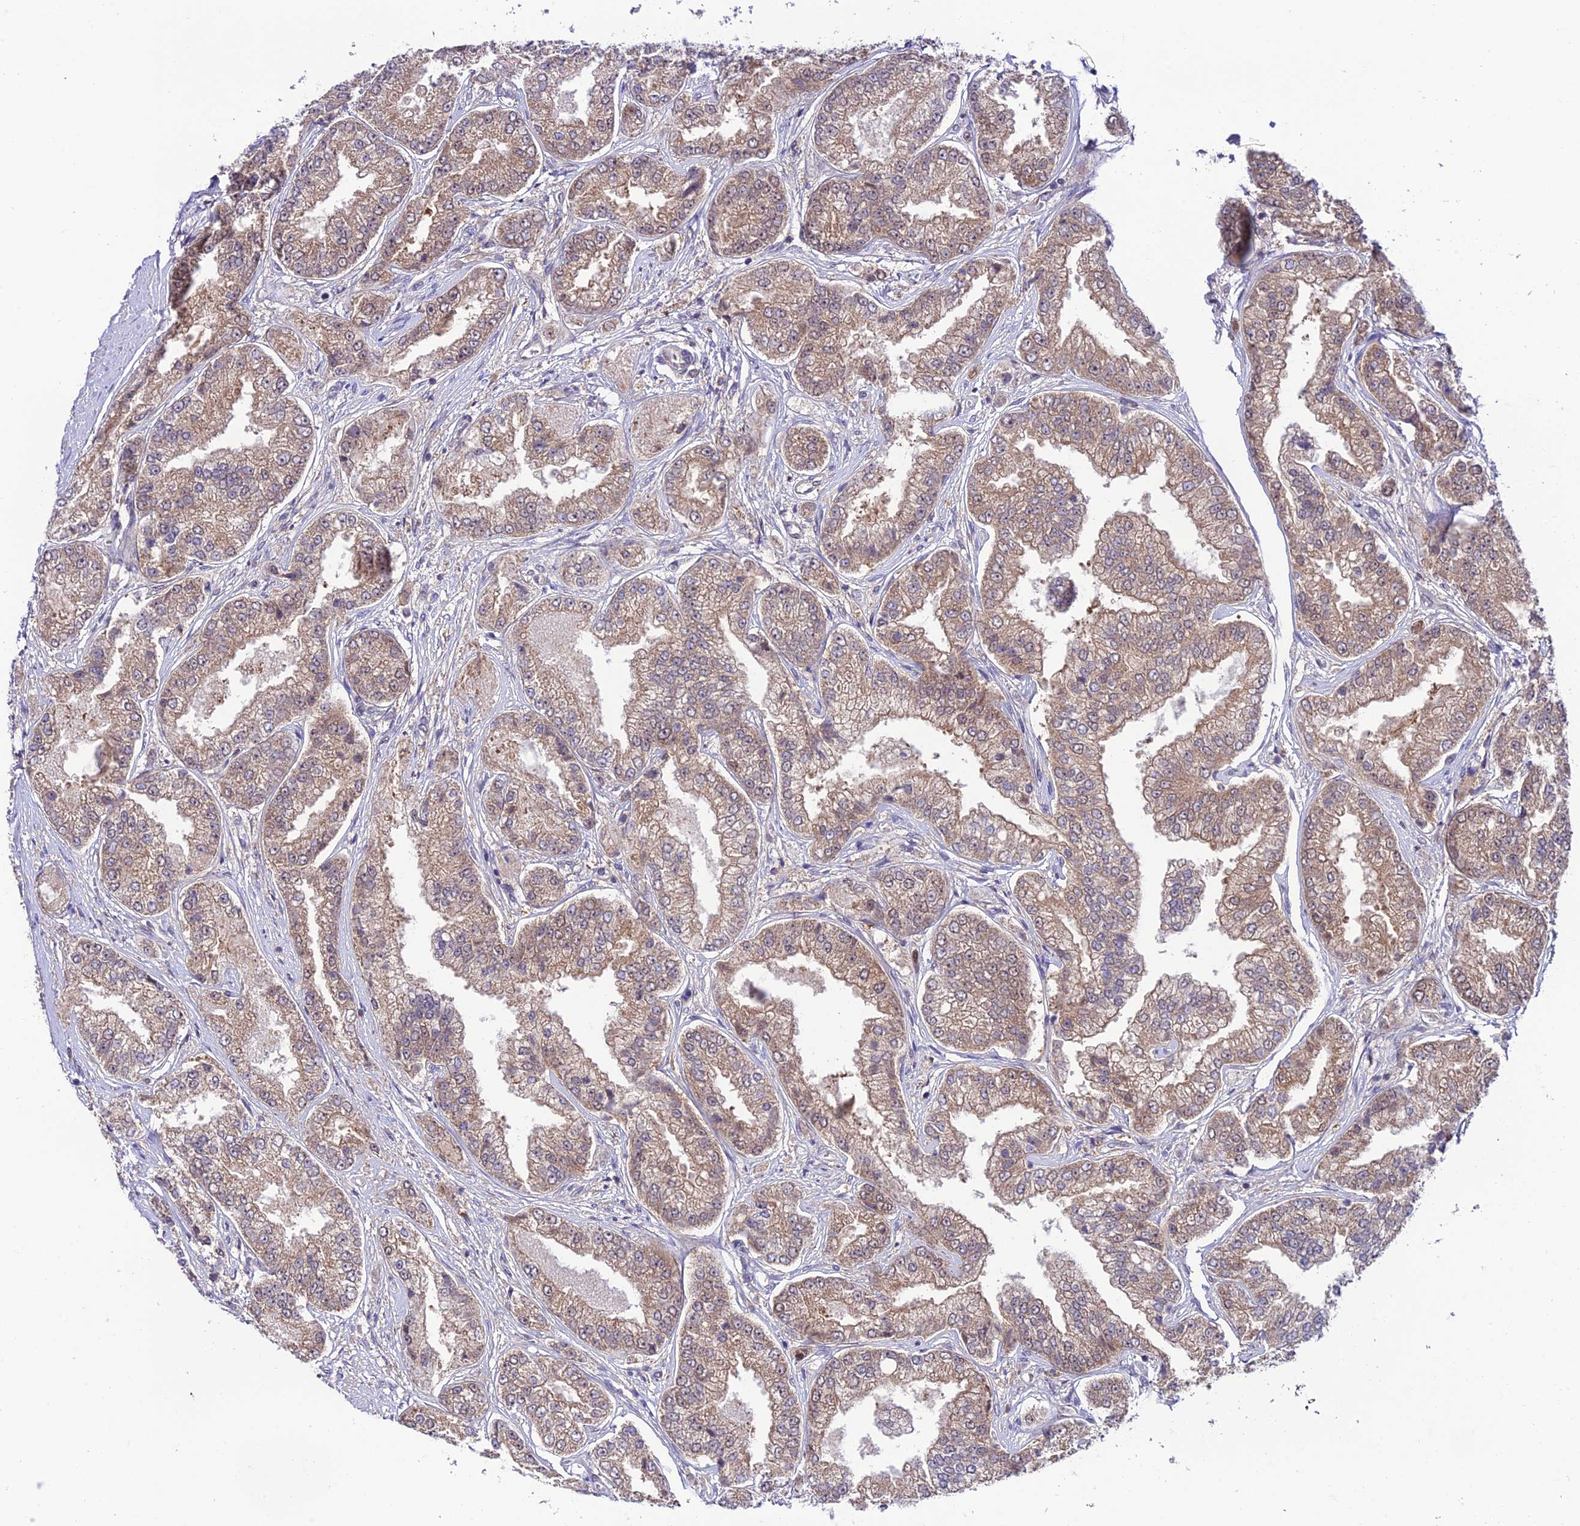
{"staining": {"intensity": "weak", "quantity": ">75%", "location": "cytoplasmic/membranous"}, "tissue": "prostate cancer", "cell_type": "Tumor cells", "image_type": "cancer", "snomed": [{"axis": "morphology", "description": "Adenocarcinoma, High grade"}, {"axis": "topography", "description": "Prostate"}], "caption": "A histopathology image showing weak cytoplasmic/membranous positivity in approximately >75% of tumor cells in prostate cancer (high-grade adenocarcinoma), as visualized by brown immunohistochemical staining.", "gene": "TRIM40", "patient": {"sex": "male", "age": 71}}